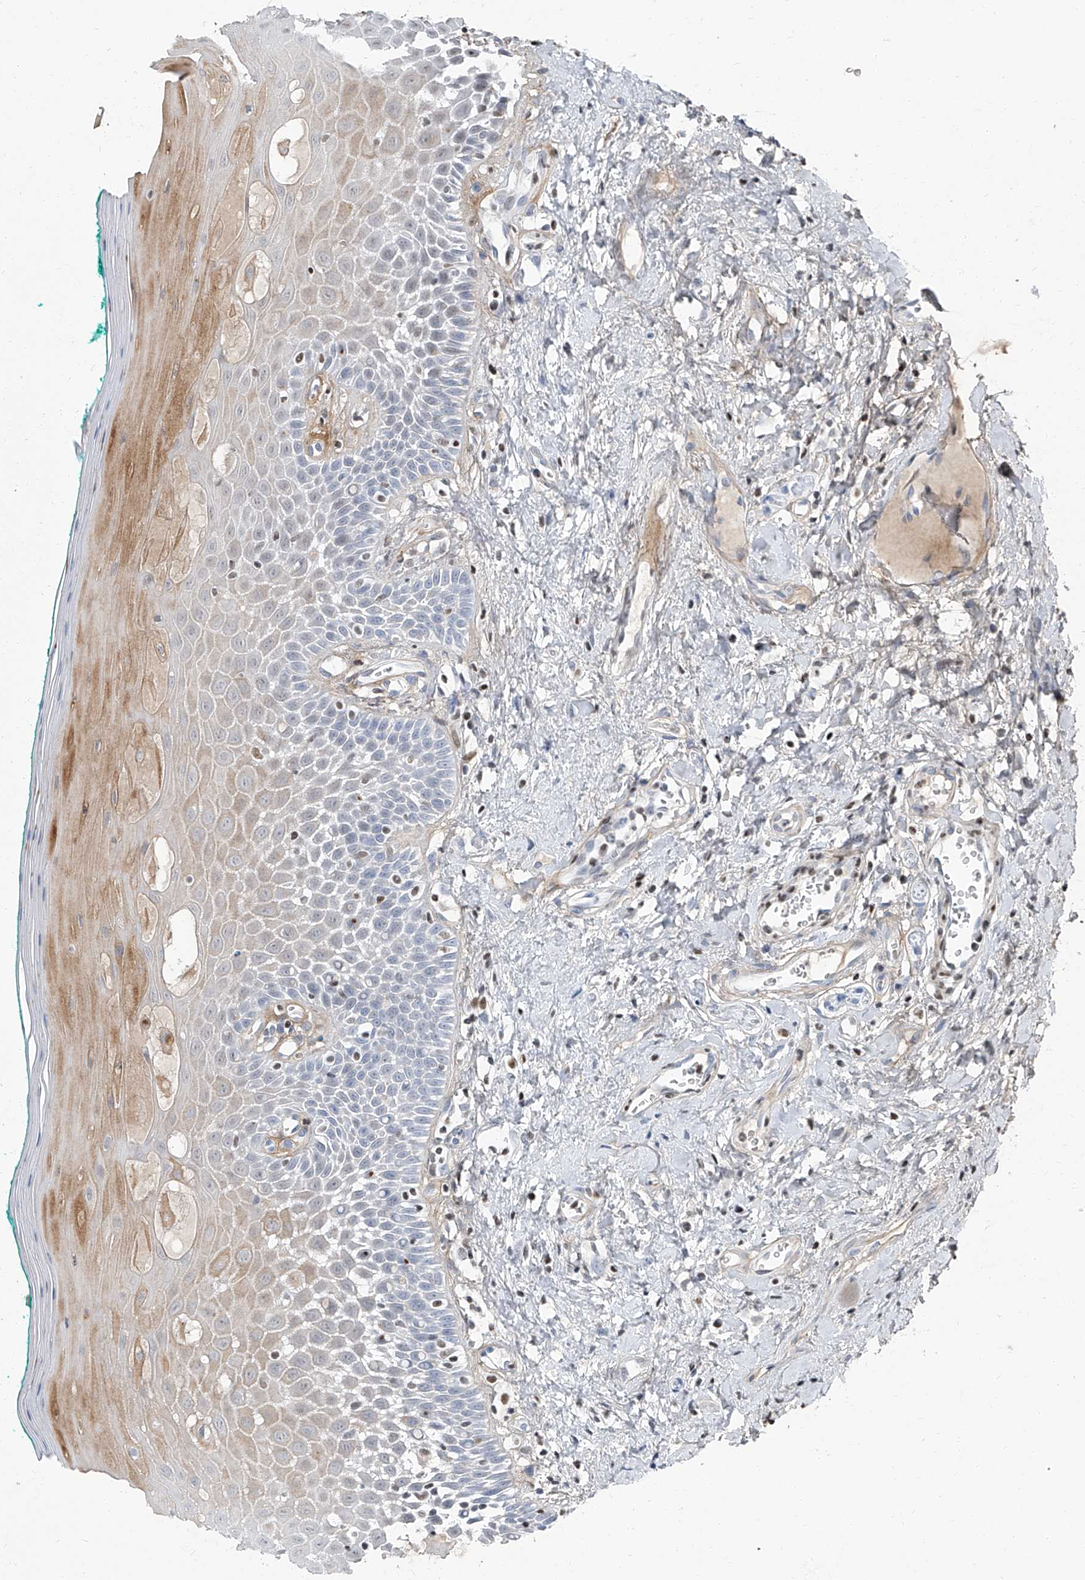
{"staining": {"intensity": "moderate", "quantity": "25%-75%", "location": "cytoplasmic/membranous"}, "tissue": "oral mucosa", "cell_type": "Squamous epithelial cells", "image_type": "normal", "snomed": [{"axis": "morphology", "description": "Normal tissue, NOS"}, {"axis": "topography", "description": "Oral tissue"}], "caption": "Immunohistochemistry micrograph of normal oral mucosa: oral mucosa stained using immunohistochemistry (IHC) reveals medium levels of moderate protein expression localized specifically in the cytoplasmic/membranous of squamous epithelial cells, appearing as a cytoplasmic/membranous brown color.", "gene": "HOXA3", "patient": {"sex": "female", "age": 70}}